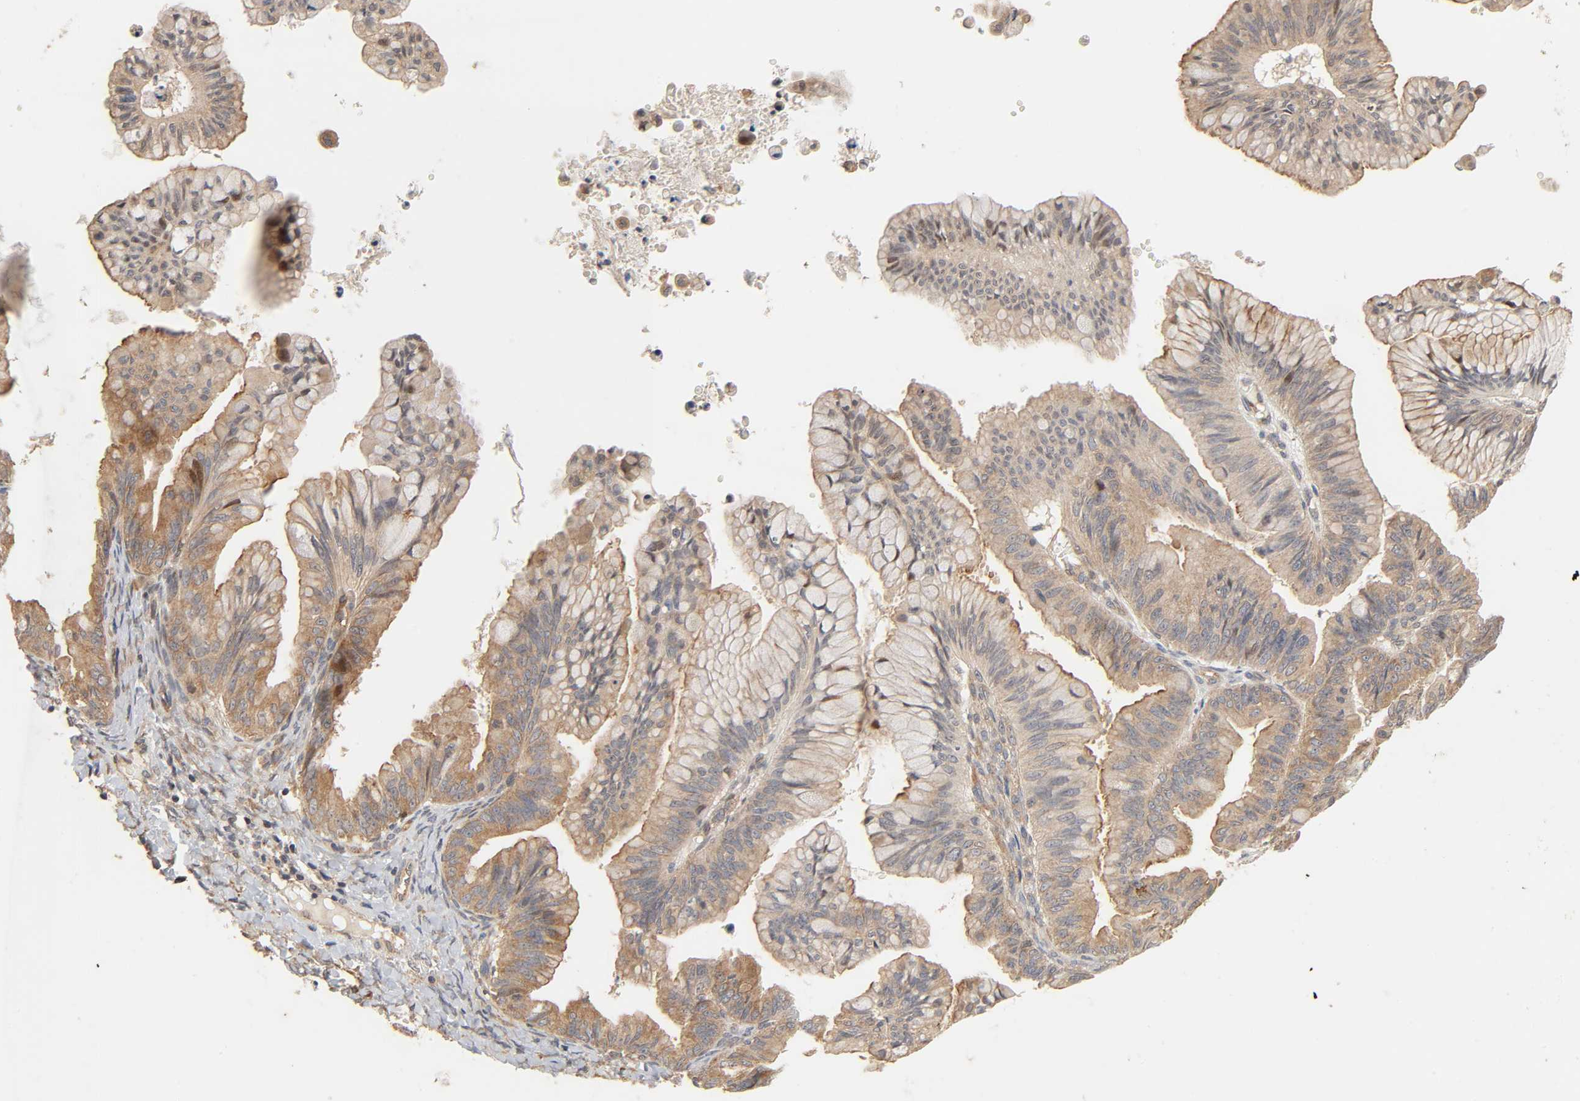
{"staining": {"intensity": "moderate", "quantity": ">75%", "location": "cytoplasmic/membranous"}, "tissue": "ovarian cancer", "cell_type": "Tumor cells", "image_type": "cancer", "snomed": [{"axis": "morphology", "description": "Cystadenocarcinoma, mucinous, NOS"}, {"axis": "topography", "description": "Ovary"}], "caption": "The immunohistochemical stain highlights moderate cytoplasmic/membranous staining in tumor cells of ovarian cancer (mucinous cystadenocarcinoma) tissue.", "gene": "NEMF", "patient": {"sex": "female", "age": 36}}